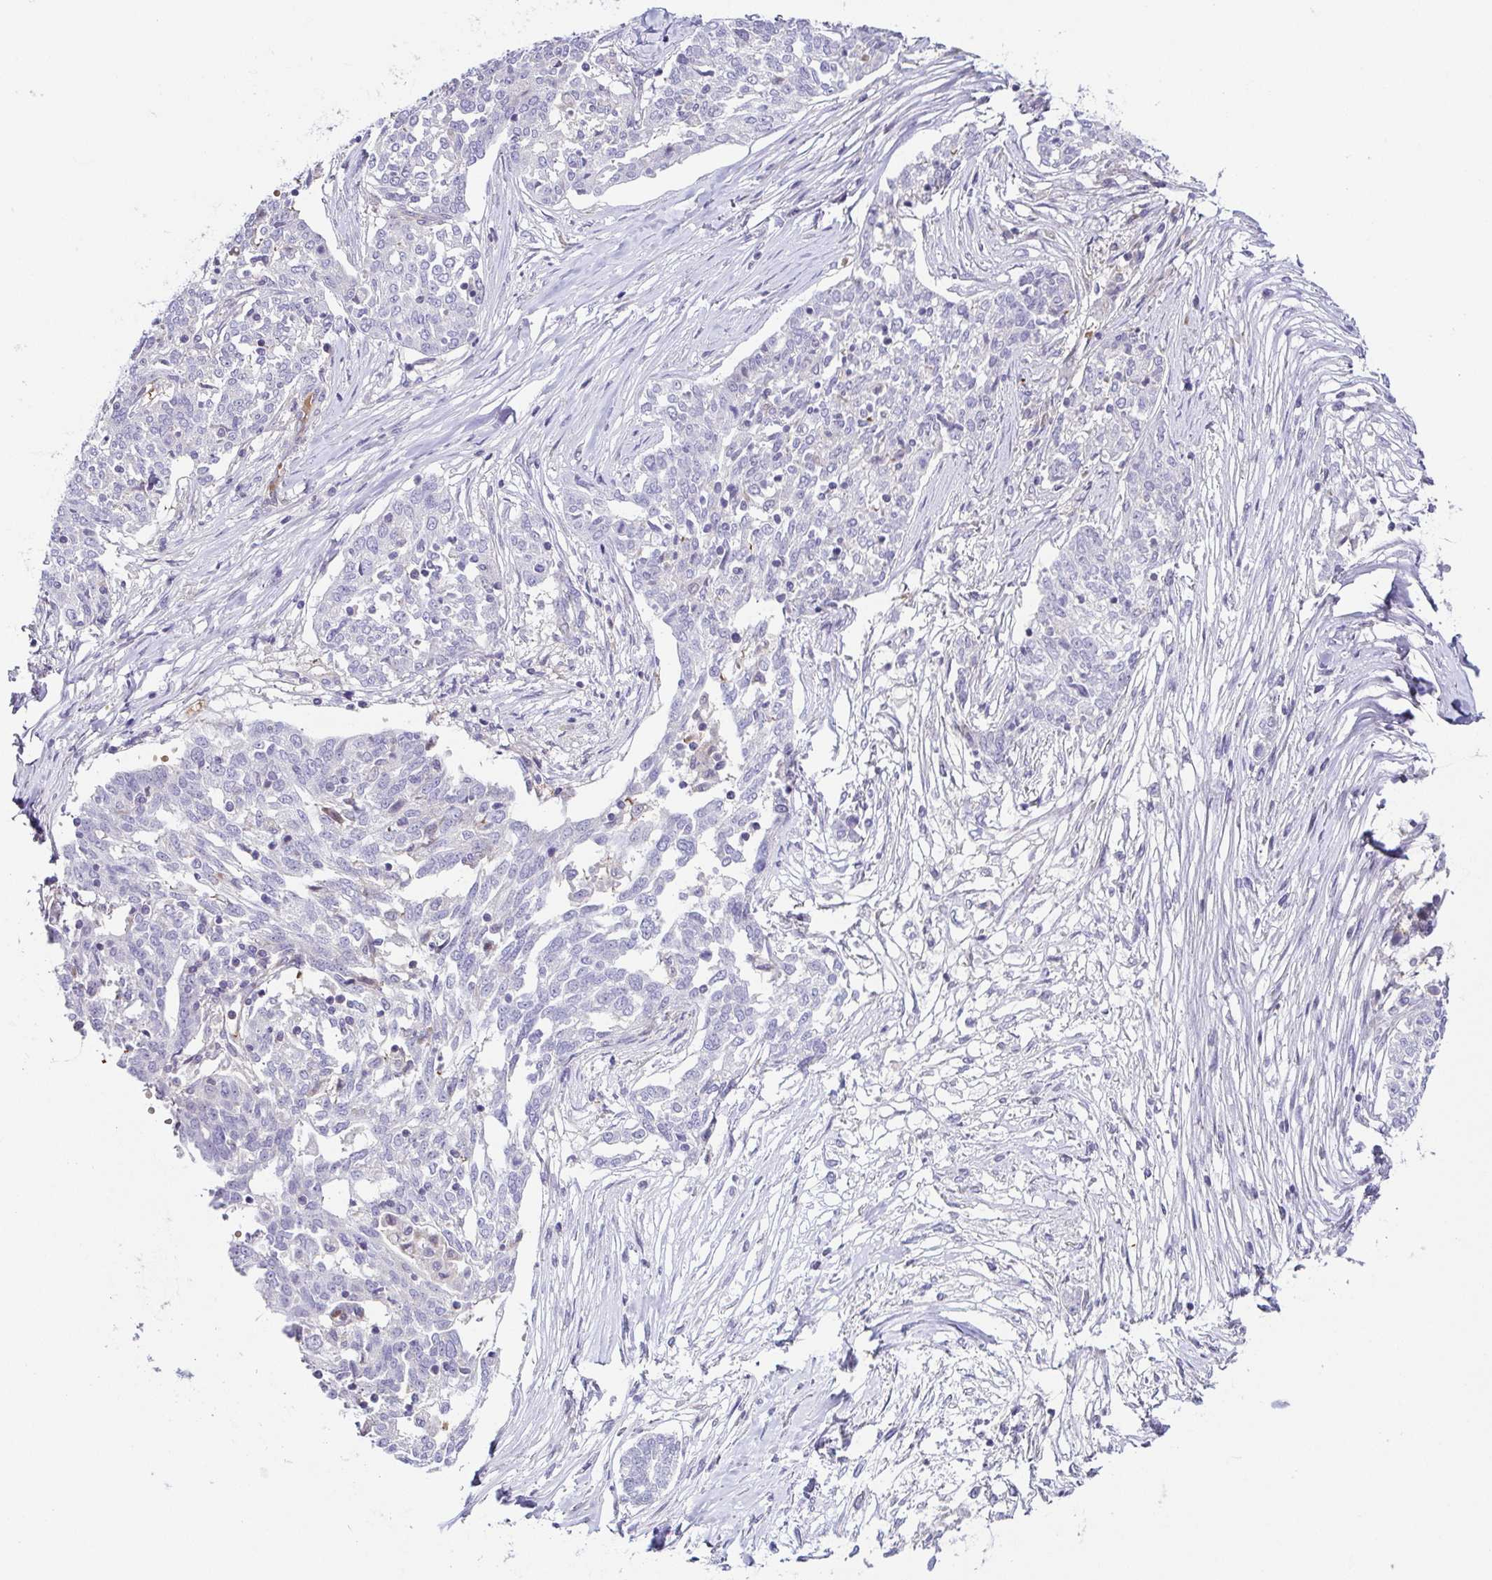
{"staining": {"intensity": "negative", "quantity": "none", "location": "none"}, "tissue": "ovarian cancer", "cell_type": "Tumor cells", "image_type": "cancer", "snomed": [{"axis": "morphology", "description": "Cystadenocarcinoma, serous, NOS"}, {"axis": "topography", "description": "Ovary"}], "caption": "Immunohistochemistry micrograph of human serous cystadenocarcinoma (ovarian) stained for a protein (brown), which shows no staining in tumor cells. (Stains: DAB (3,3'-diaminobenzidine) IHC with hematoxylin counter stain, Microscopy: brightfield microscopy at high magnification).", "gene": "FAM162B", "patient": {"sex": "female", "age": 67}}